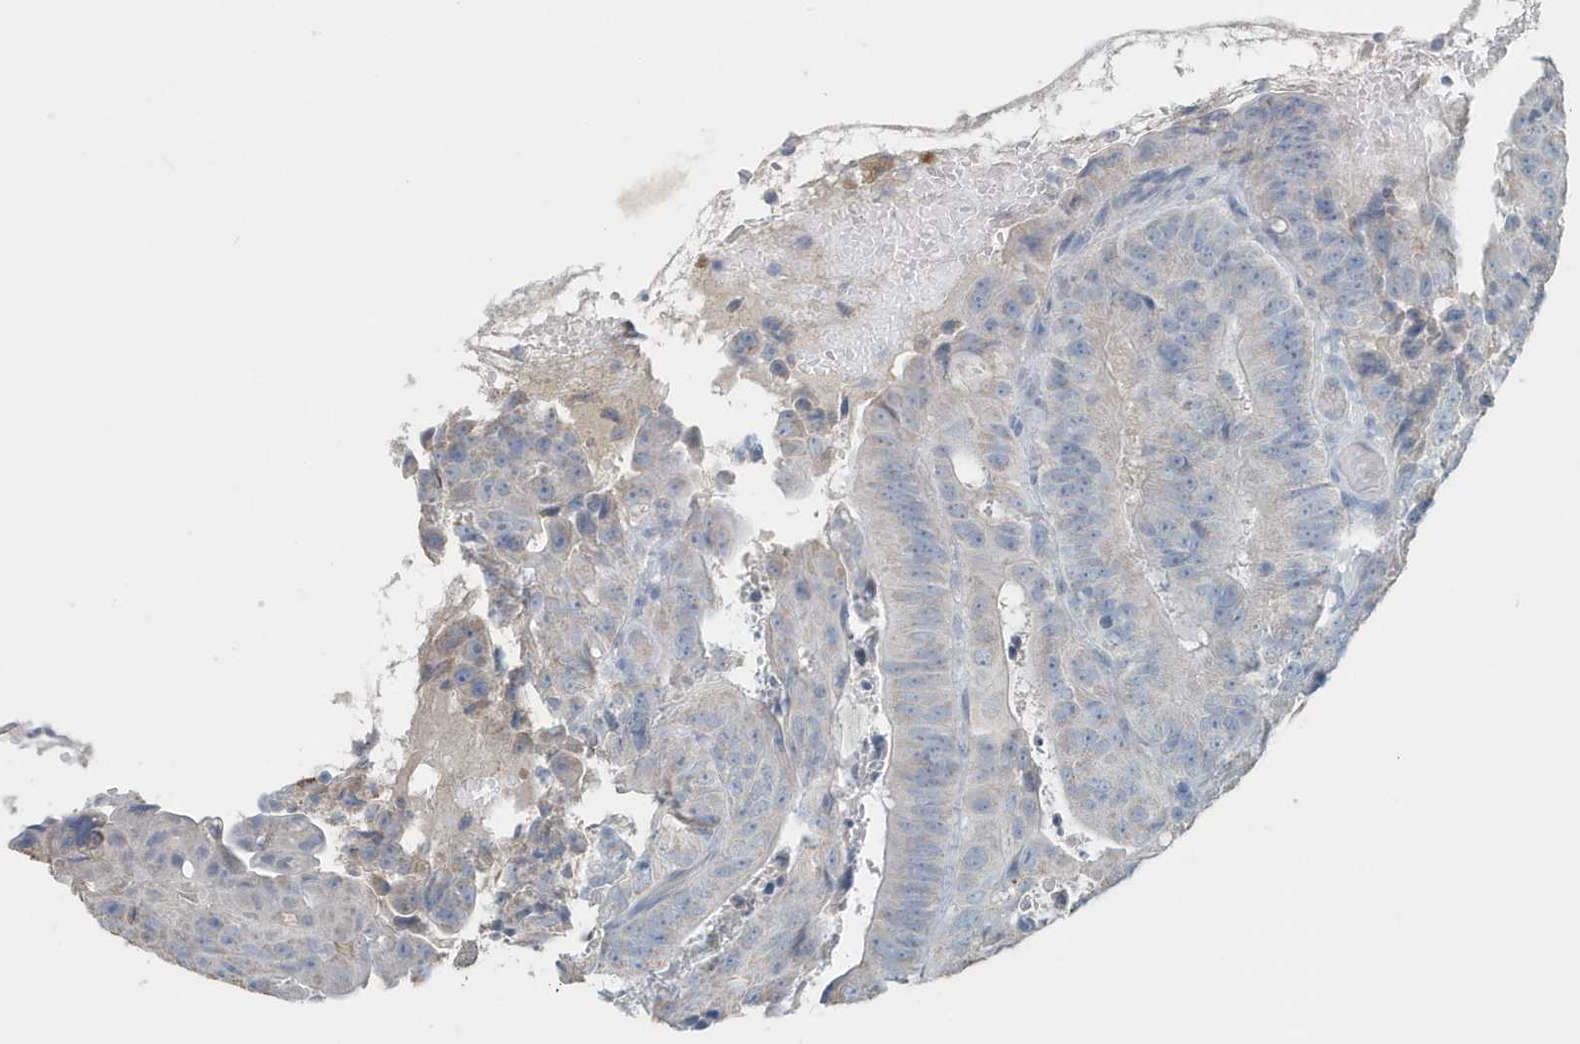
{"staining": {"intensity": "negative", "quantity": "none", "location": "none"}, "tissue": "colorectal cancer", "cell_type": "Tumor cells", "image_type": "cancer", "snomed": [{"axis": "morphology", "description": "Adenocarcinoma, NOS"}, {"axis": "topography", "description": "Colon"}], "caption": "Adenocarcinoma (colorectal) was stained to show a protein in brown. There is no significant staining in tumor cells. Nuclei are stained in blue.", "gene": "UGT2B4", "patient": {"sex": "male", "age": 87}}